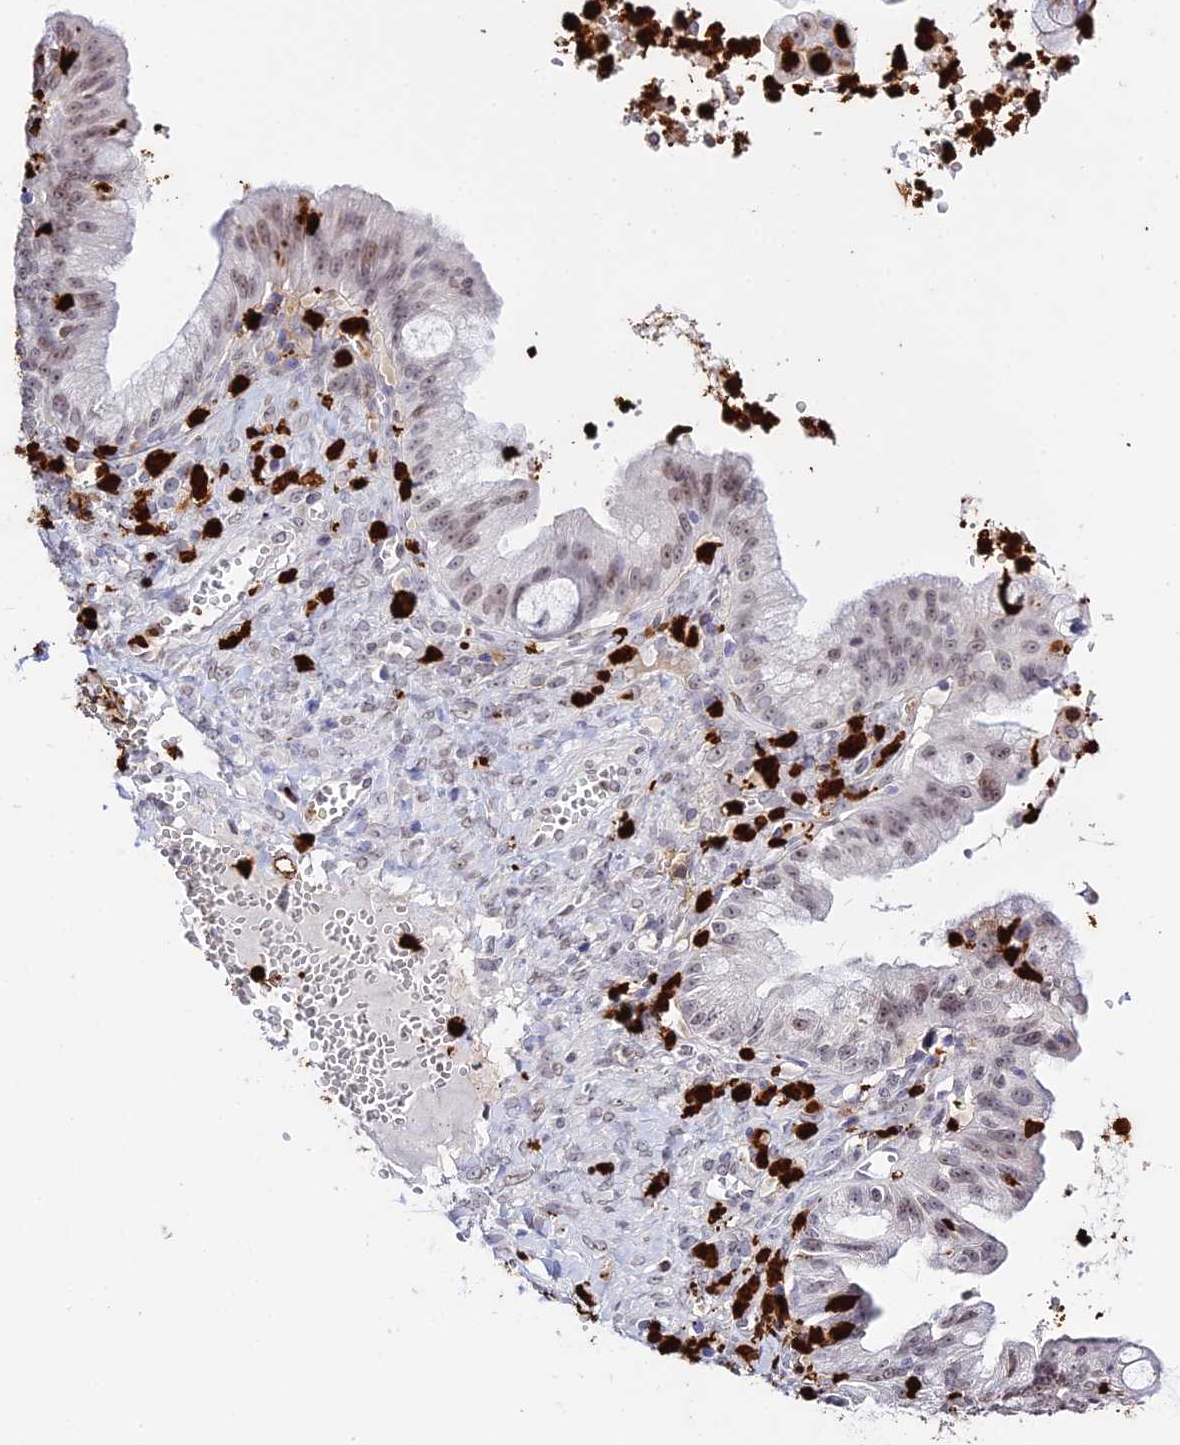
{"staining": {"intensity": "weak", "quantity": ">75%", "location": "nuclear"}, "tissue": "ovarian cancer", "cell_type": "Tumor cells", "image_type": "cancer", "snomed": [{"axis": "morphology", "description": "Cystadenocarcinoma, mucinous, NOS"}, {"axis": "topography", "description": "Ovary"}], "caption": "Immunohistochemistry (IHC) of mucinous cystadenocarcinoma (ovarian) reveals low levels of weak nuclear staining in about >75% of tumor cells.", "gene": "MCM10", "patient": {"sex": "female", "age": 70}}